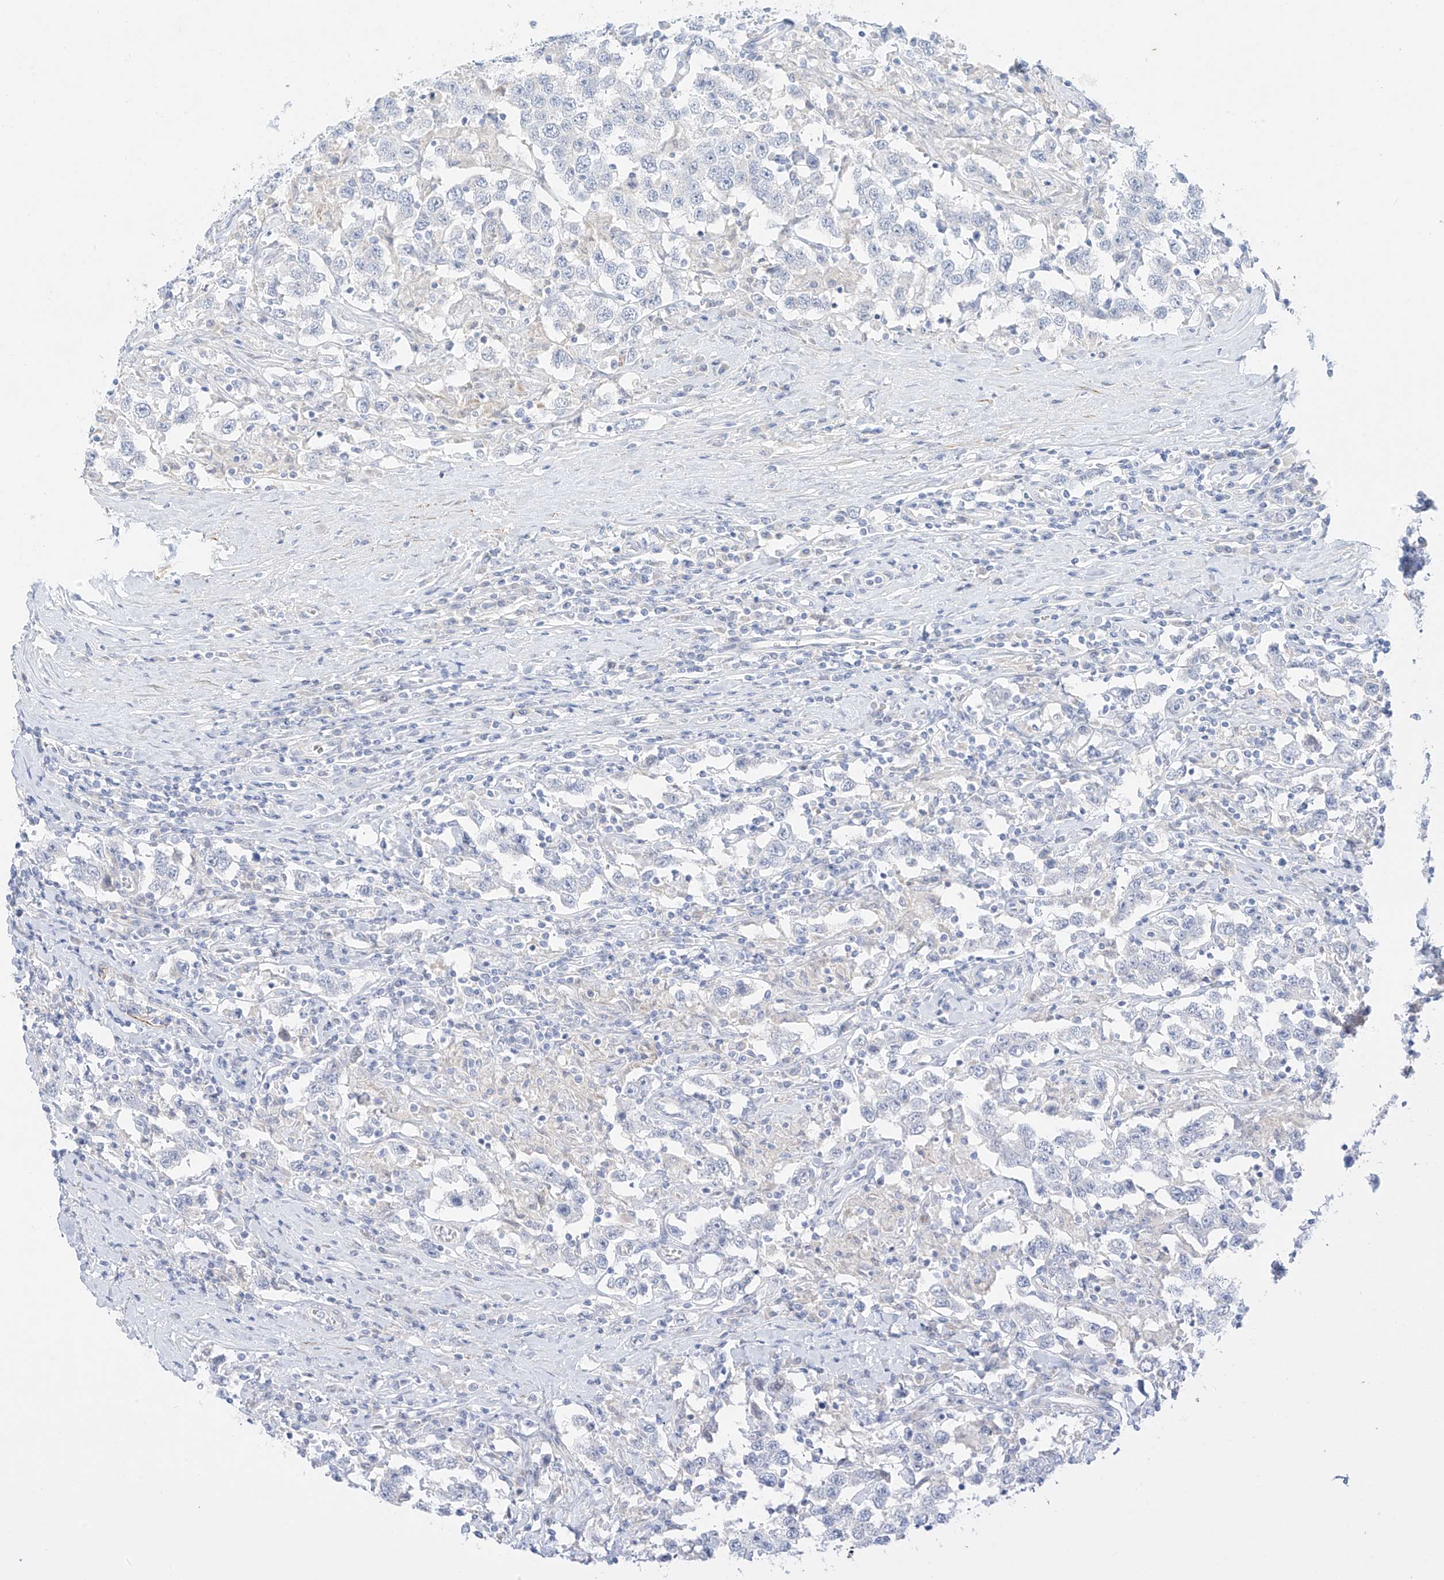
{"staining": {"intensity": "negative", "quantity": "none", "location": "none"}, "tissue": "testis cancer", "cell_type": "Tumor cells", "image_type": "cancer", "snomed": [{"axis": "morphology", "description": "Seminoma, NOS"}, {"axis": "topography", "description": "Testis"}], "caption": "An image of human testis cancer (seminoma) is negative for staining in tumor cells.", "gene": "ST3GAL5", "patient": {"sex": "male", "age": 41}}